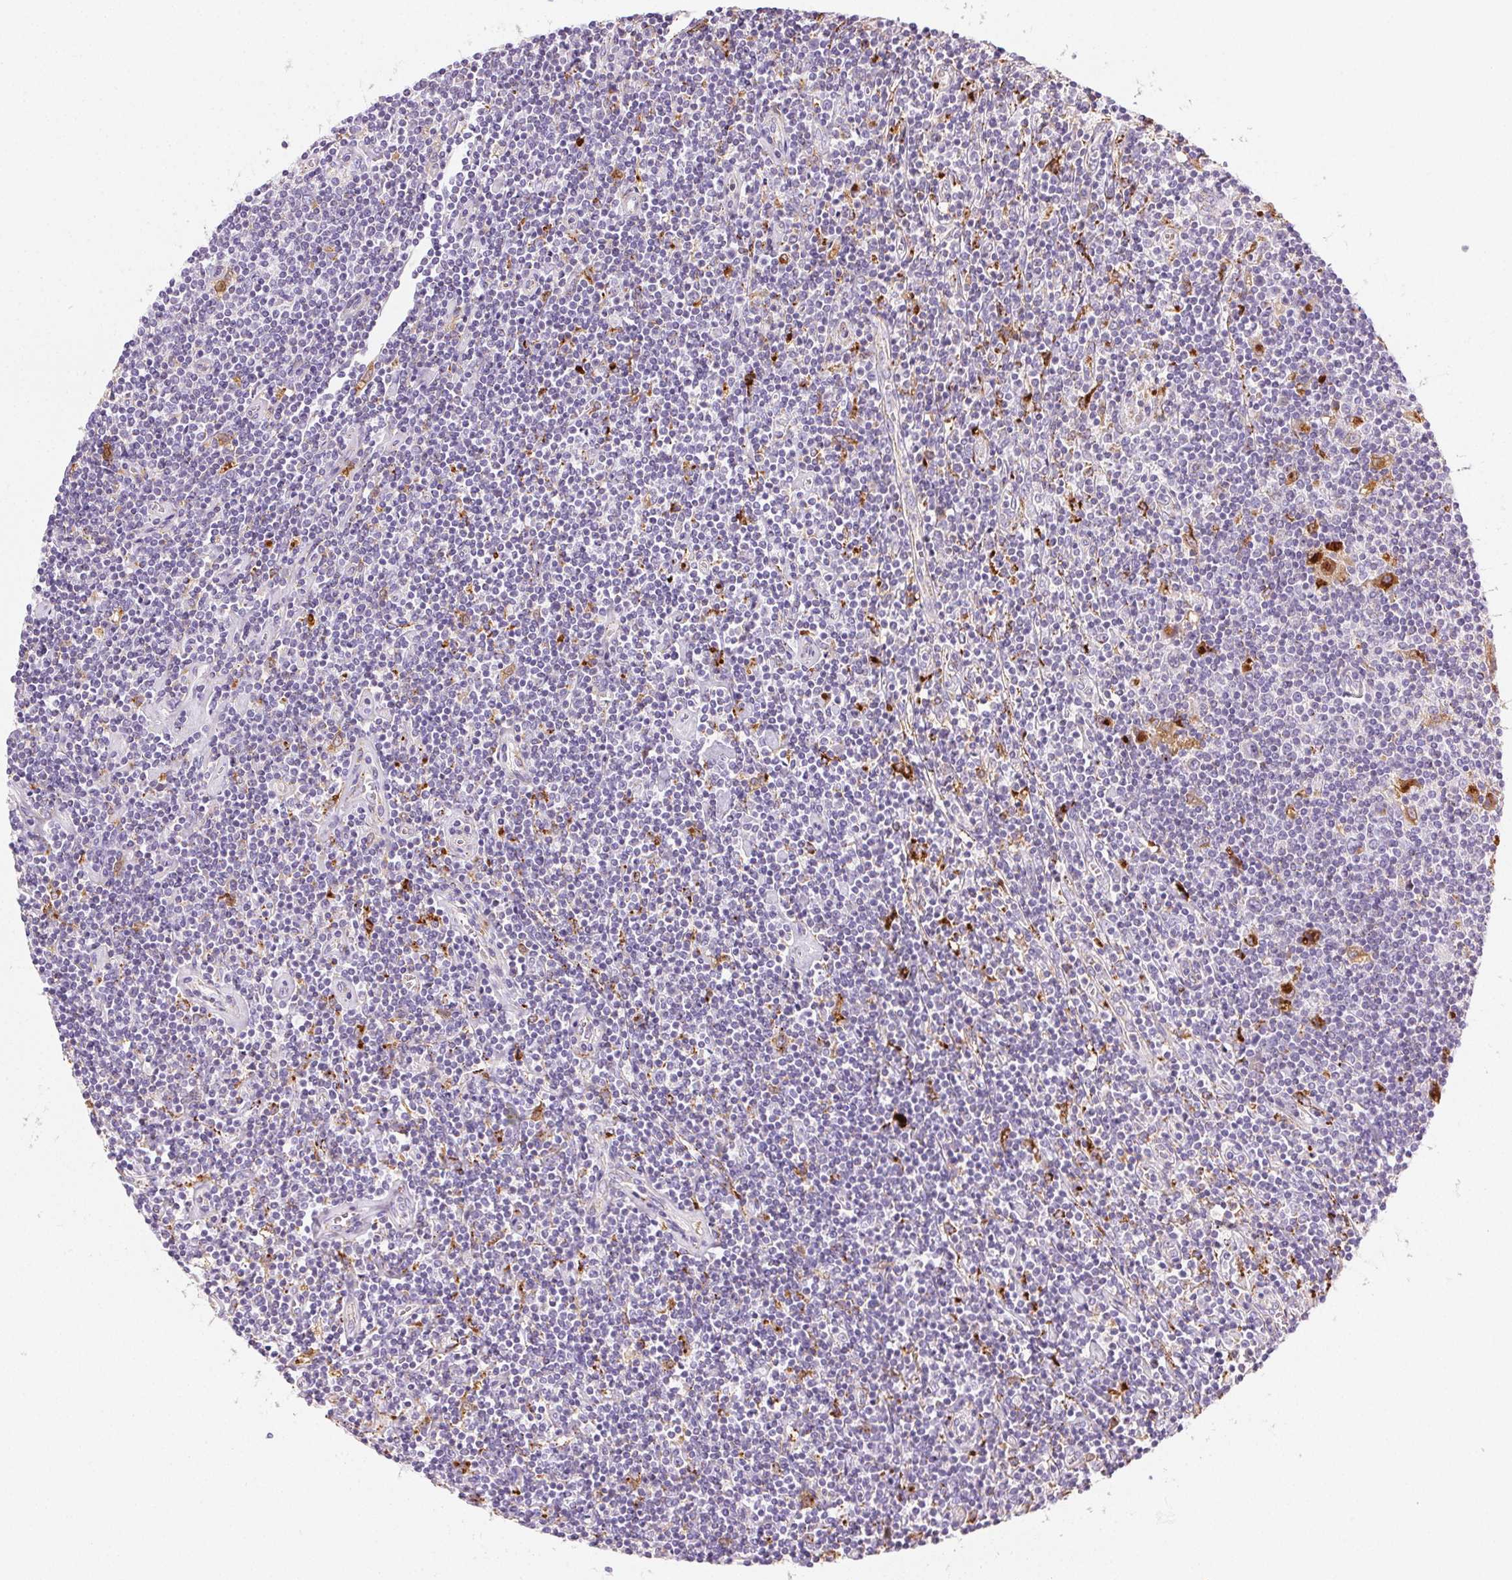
{"staining": {"intensity": "negative", "quantity": "none", "location": "none"}, "tissue": "lymphoma", "cell_type": "Tumor cells", "image_type": "cancer", "snomed": [{"axis": "morphology", "description": "Hodgkin's disease, NOS"}, {"axis": "topography", "description": "Lymph node"}], "caption": "Tumor cells show no significant expression in Hodgkin's disease.", "gene": "SCPEP1", "patient": {"sex": "male", "age": 40}}